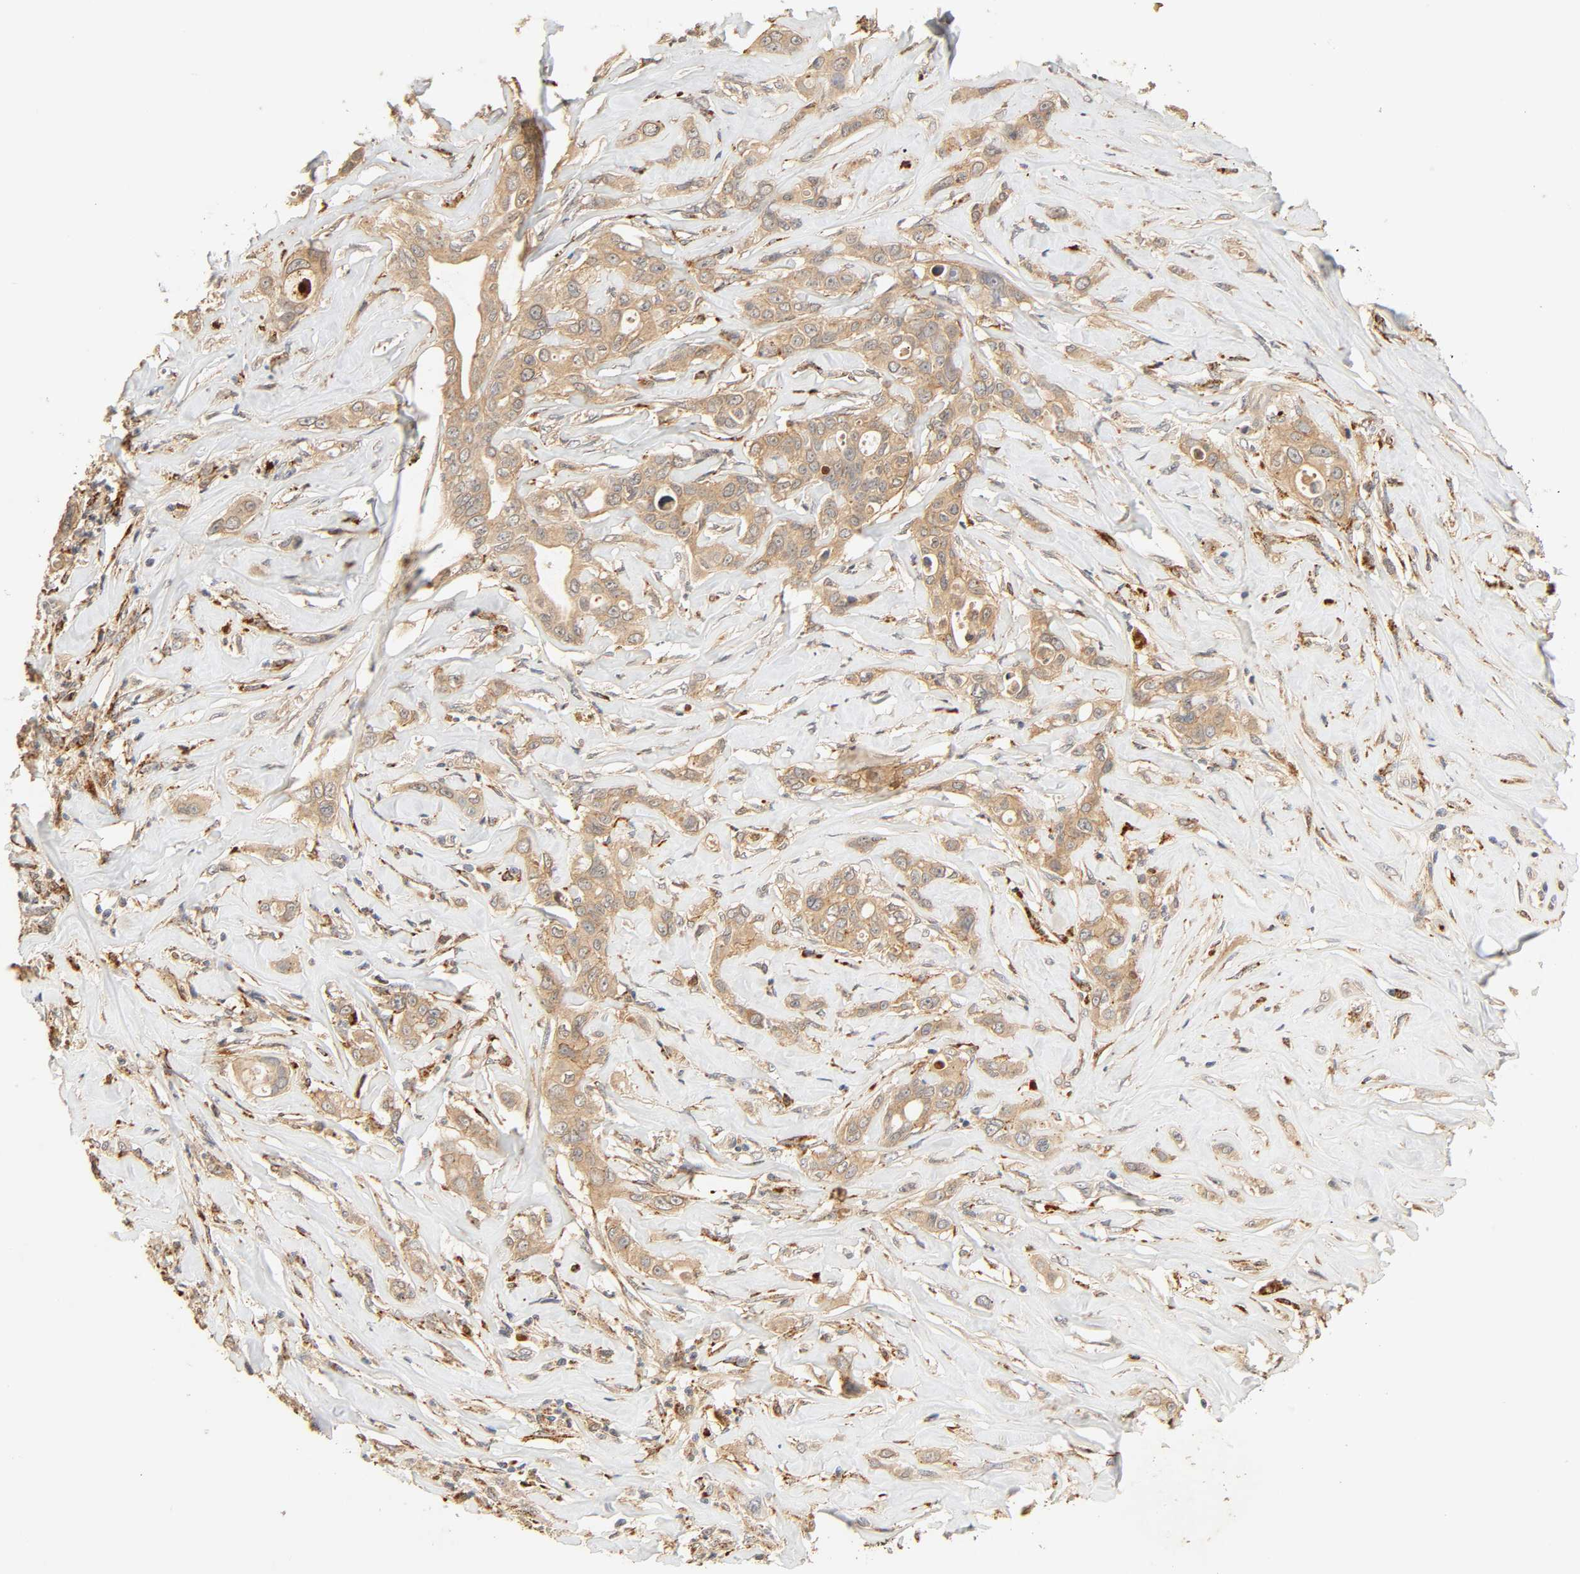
{"staining": {"intensity": "moderate", "quantity": ">75%", "location": "cytoplasmic/membranous"}, "tissue": "liver cancer", "cell_type": "Tumor cells", "image_type": "cancer", "snomed": [{"axis": "morphology", "description": "Cholangiocarcinoma"}, {"axis": "topography", "description": "Liver"}], "caption": "Protein expression analysis of human liver cancer reveals moderate cytoplasmic/membranous positivity in approximately >75% of tumor cells.", "gene": "MAPK6", "patient": {"sex": "female", "age": 67}}